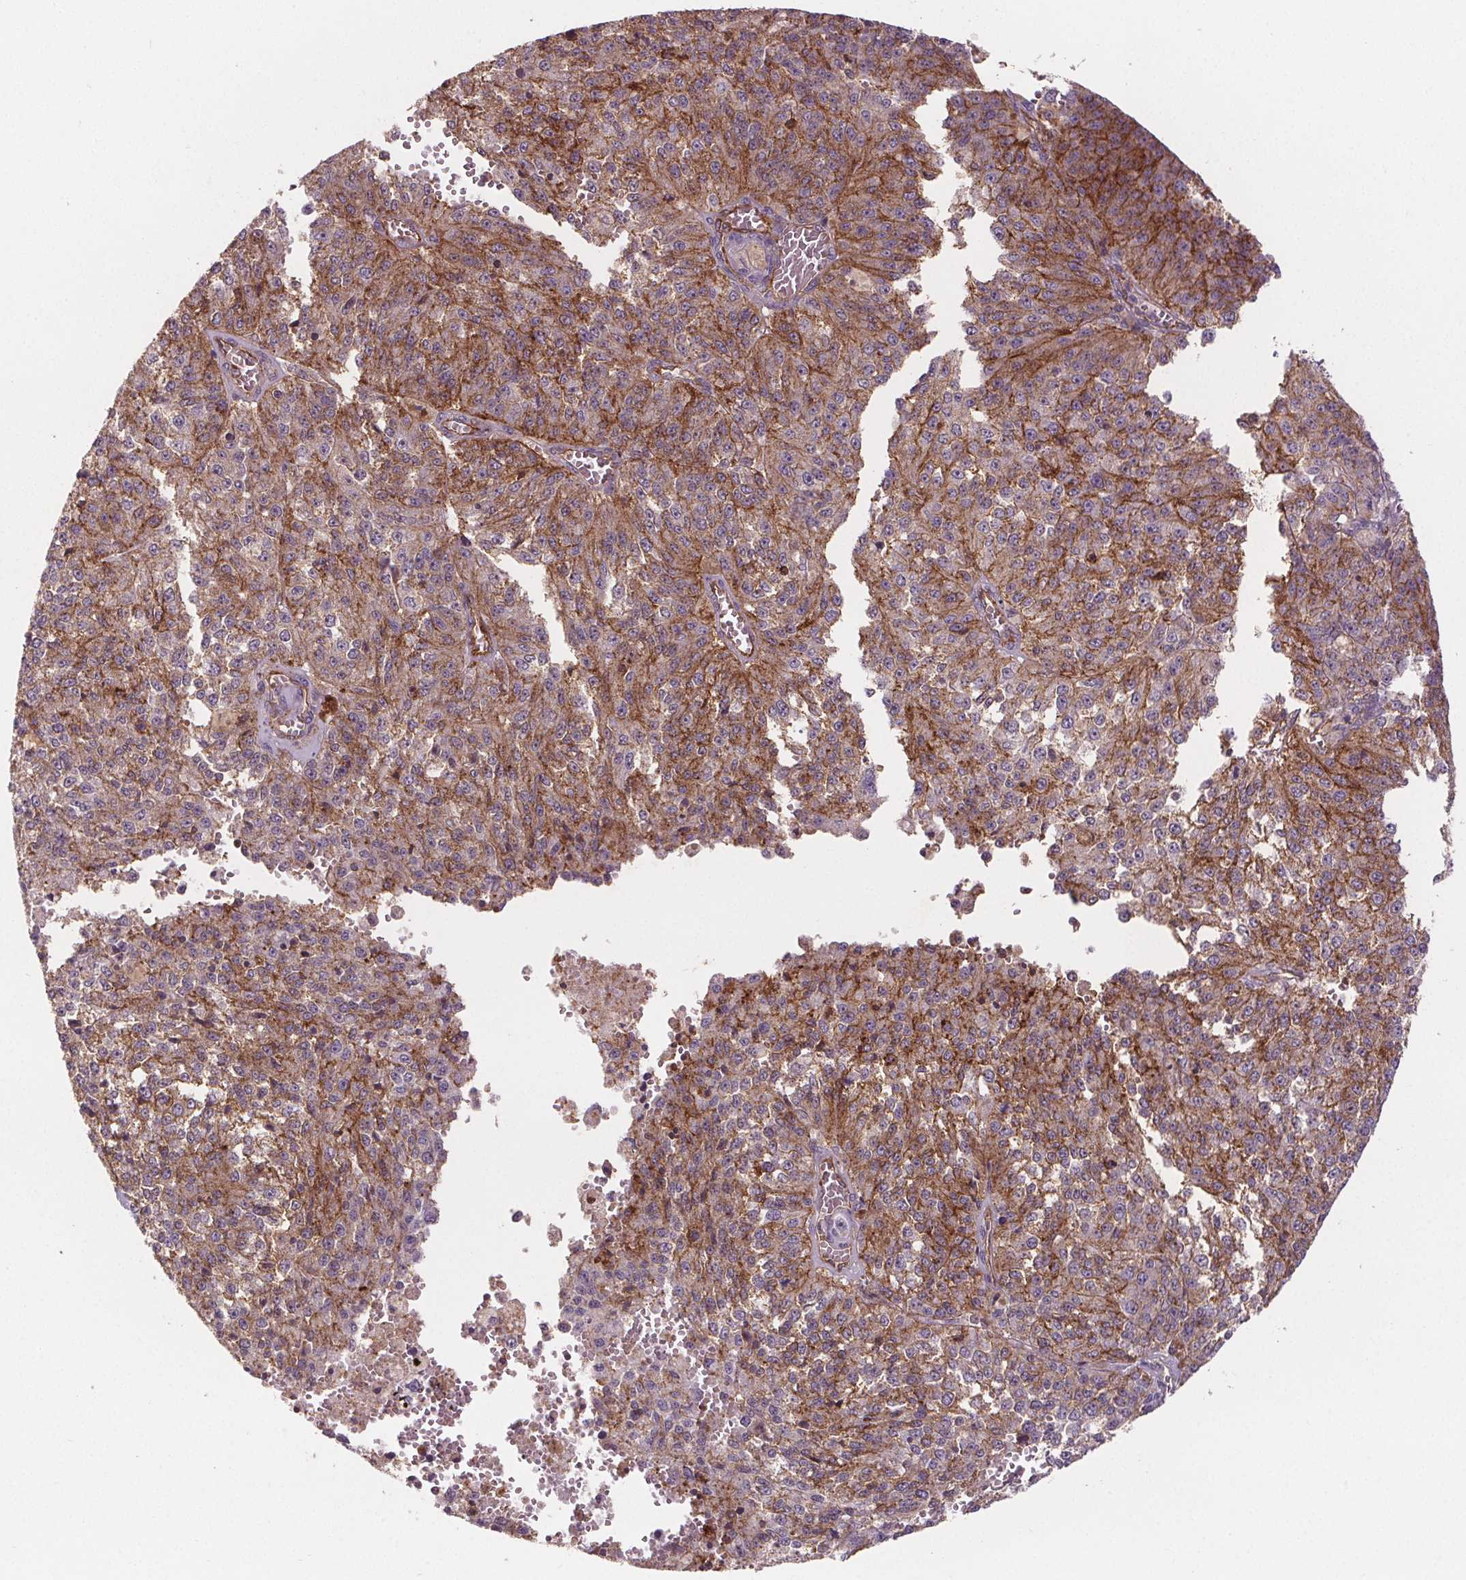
{"staining": {"intensity": "strong", "quantity": "25%-75%", "location": "cytoplasmic/membranous"}, "tissue": "melanoma", "cell_type": "Tumor cells", "image_type": "cancer", "snomed": [{"axis": "morphology", "description": "Malignant melanoma, Metastatic site"}, {"axis": "topography", "description": "Lymph node"}], "caption": "IHC histopathology image of malignant melanoma (metastatic site) stained for a protein (brown), which demonstrates high levels of strong cytoplasmic/membranous positivity in approximately 25%-75% of tumor cells.", "gene": "ATP1A1", "patient": {"sex": "female", "age": 64}}